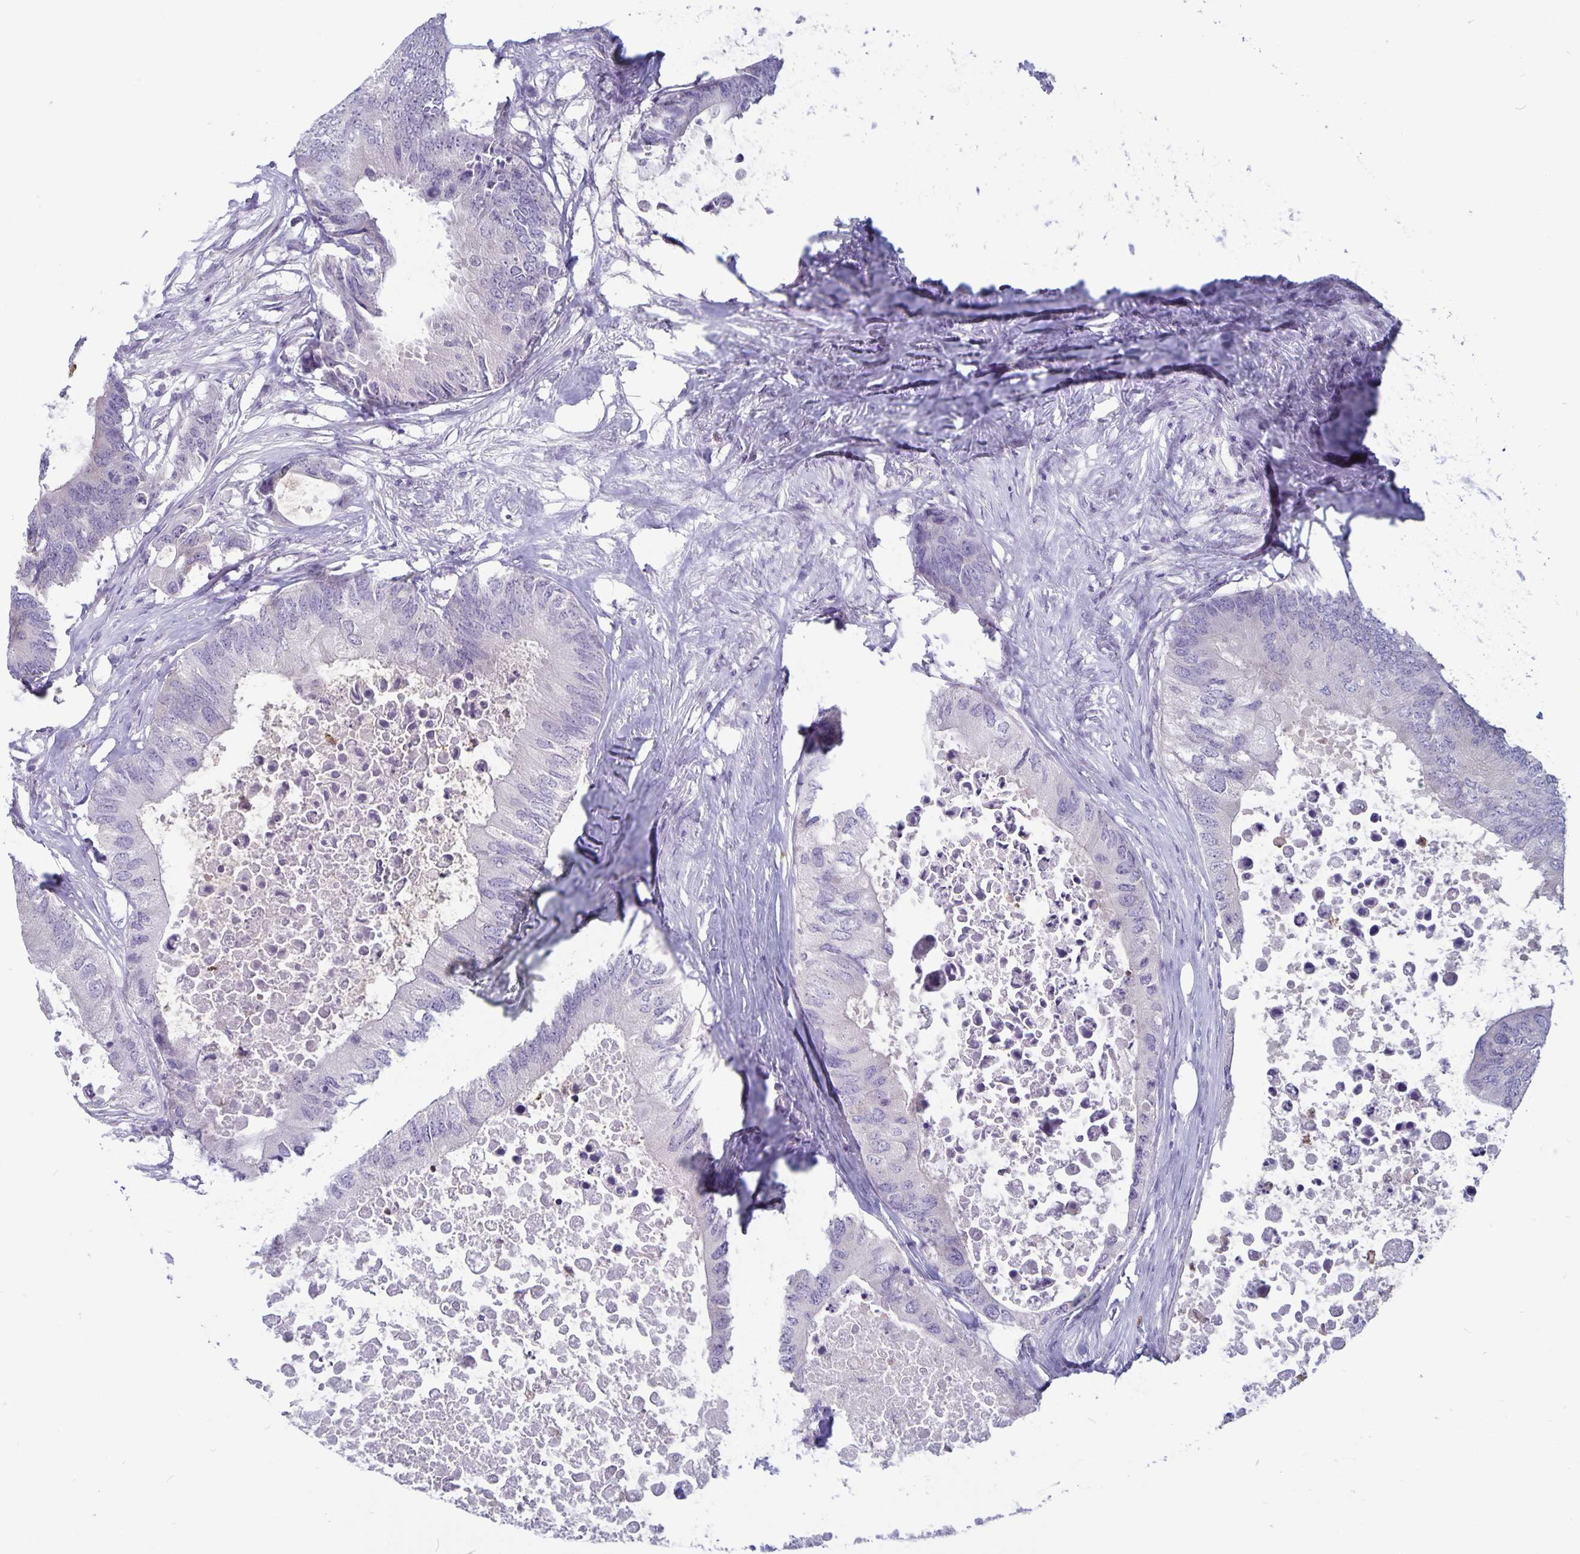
{"staining": {"intensity": "negative", "quantity": "none", "location": "none"}, "tissue": "colorectal cancer", "cell_type": "Tumor cells", "image_type": "cancer", "snomed": [{"axis": "morphology", "description": "Adenocarcinoma, NOS"}, {"axis": "topography", "description": "Colon"}], "caption": "DAB (3,3'-diaminobenzidine) immunohistochemical staining of colorectal cancer exhibits no significant positivity in tumor cells.", "gene": "PLCB3", "patient": {"sex": "male", "age": 71}}